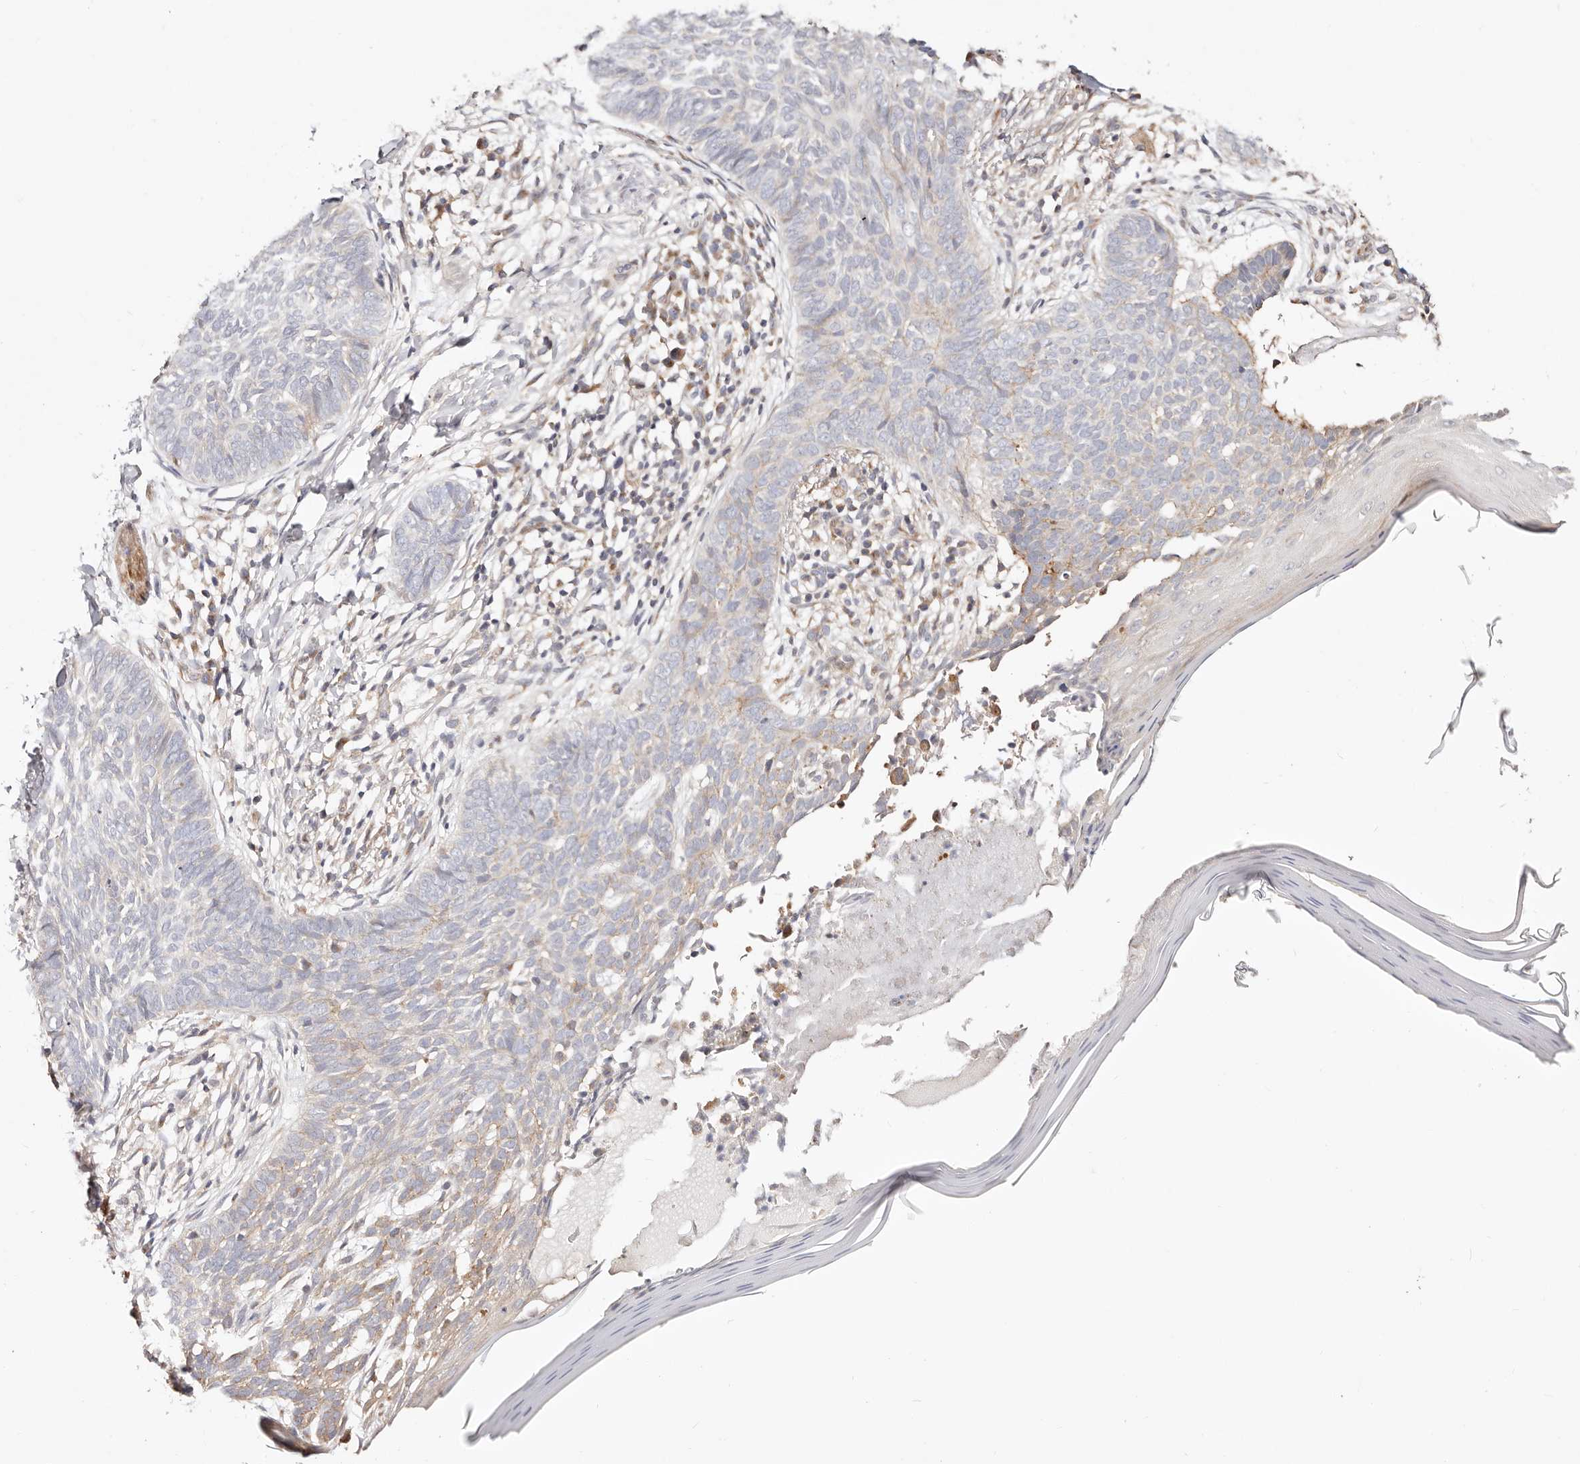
{"staining": {"intensity": "weak", "quantity": "<25%", "location": "cytoplasmic/membranous"}, "tissue": "skin cancer", "cell_type": "Tumor cells", "image_type": "cancer", "snomed": [{"axis": "morphology", "description": "Normal tissue, NOS"}, {"axis": "morphology", "description": "Basal cell carcinoma"}, {"axis": "topography", "description": "Skin"}], "caption": "High magnification brightfield microscopy of skin basal cell carcinoma stained with DAB (brown) and counterstained with hematoxylin (blue): tumor cells show no significant expression.", "gene": "MAPK1", "patient": {"sex": "male", "age": 50}}